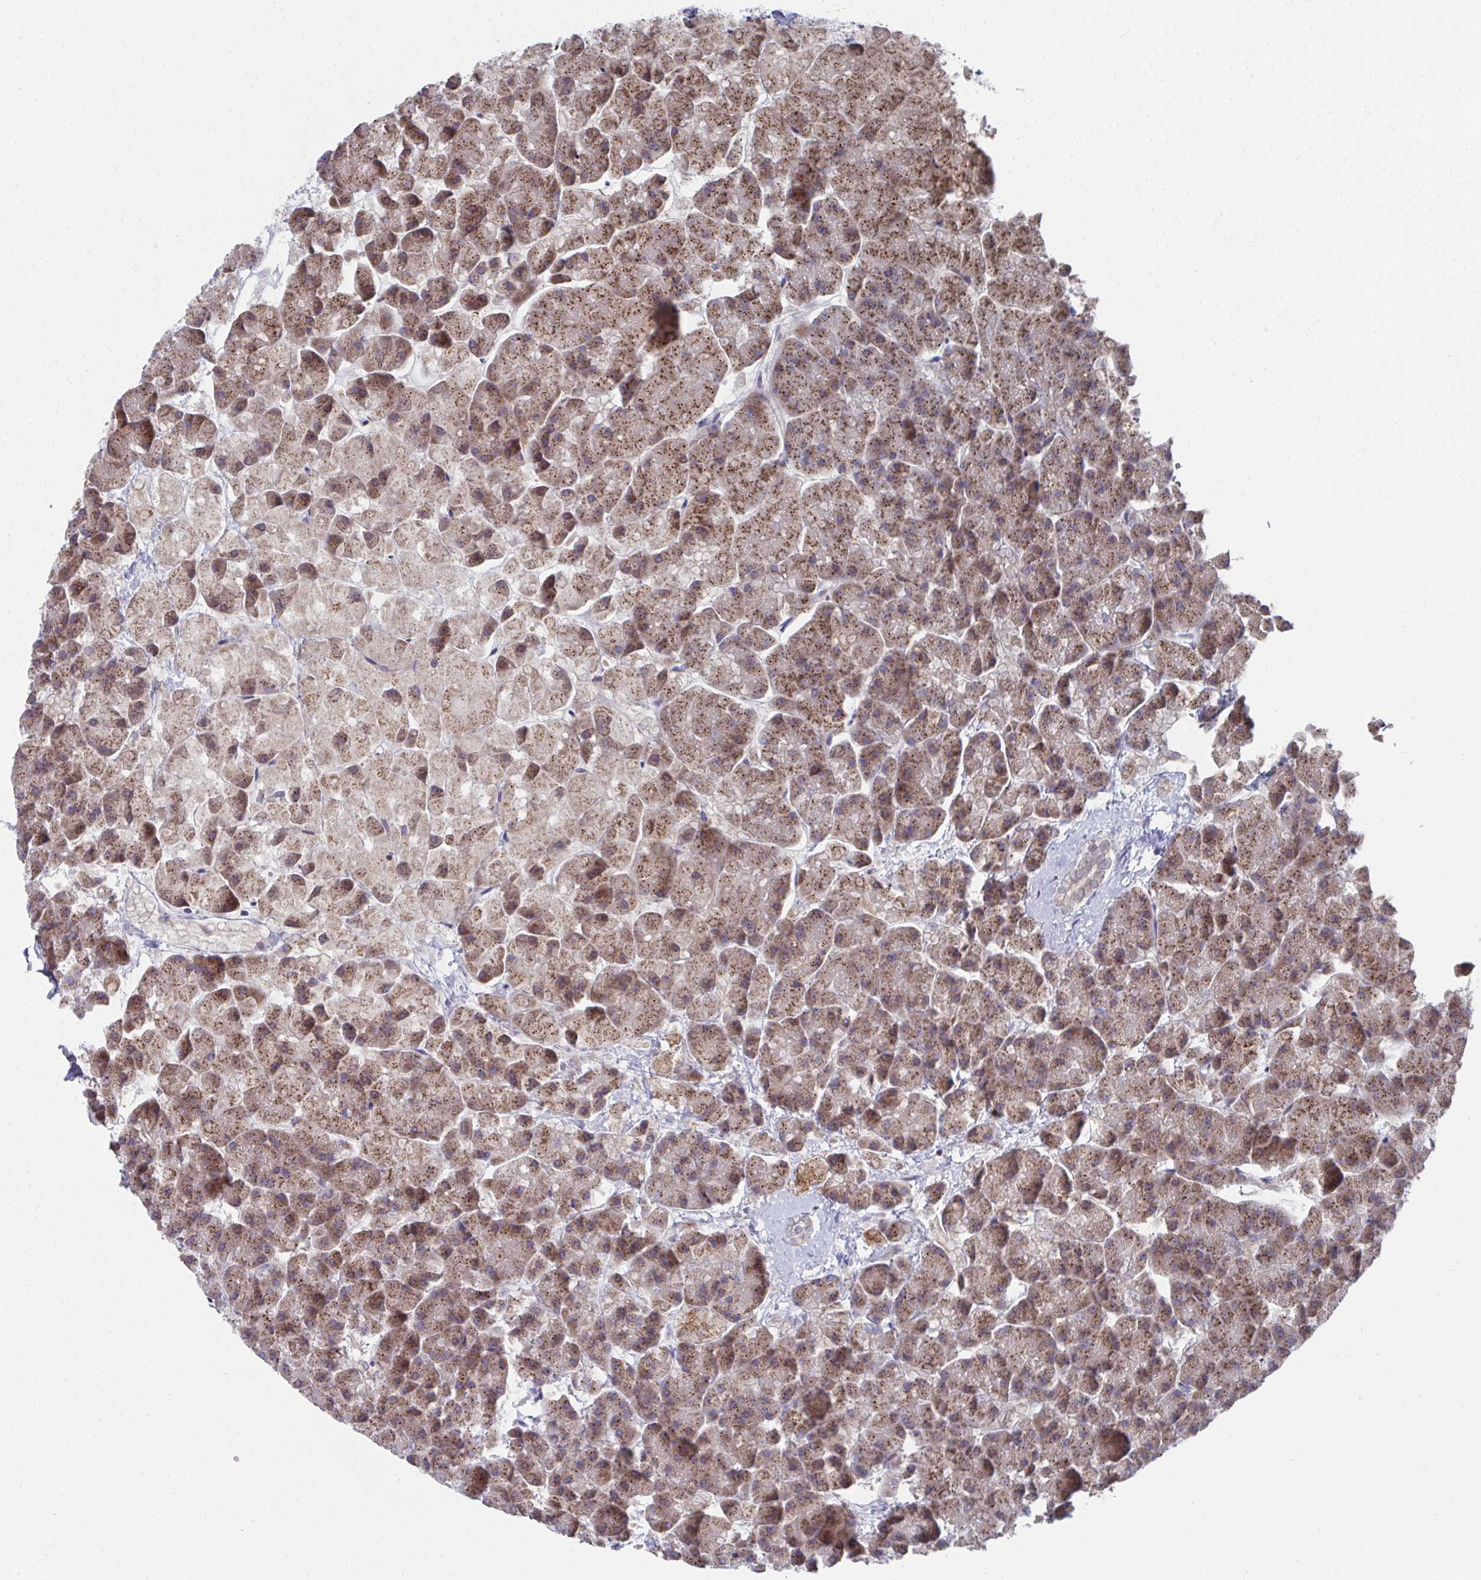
{"staining": {"intensity": "moderate", "quantity": ">75%", "location": "cytoplasmic/membranous"}, "tissue": "pancreas", "cell_type": "Exocrine glandular cells", "image_type": "normal", "snomed": [{"axis": "morphology", "description": "Normal tissue, NOS"}, {"axis": "topography", "description": "Pancreas"}, {"axis": "topography", "description": "Peripheral nerve tissue"}], "caption": "This histopathology image shows IHC staining of benign human pancreas, with medium moderate cytoplasmic/membranous positivity in approximately >75% of exocrine glandular cells.", "gene": "PEX3", "patient": {"sex": "male", "age": 54}}